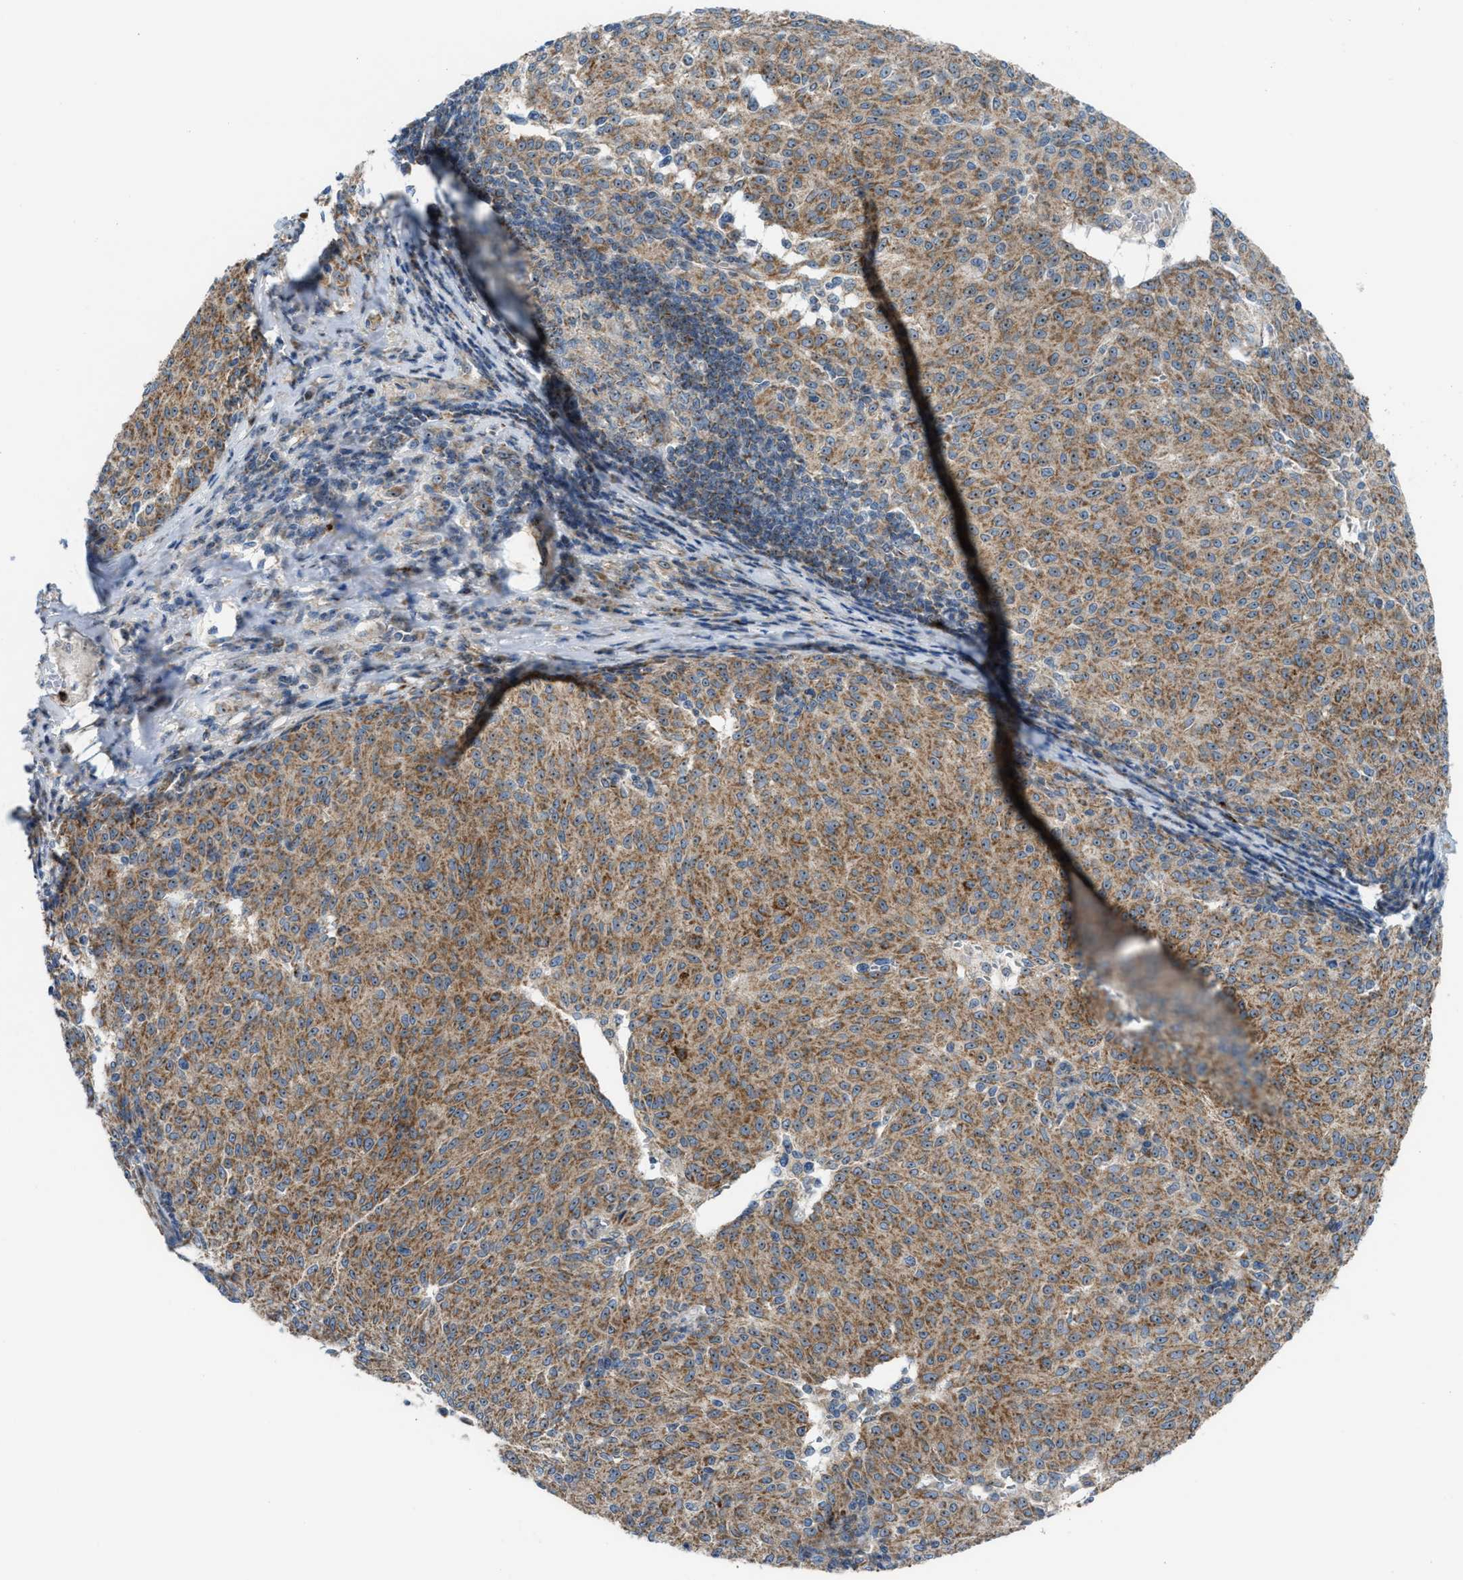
{"staining": {"intensity": "moderate", "quantity": ">75%", "location": "cytoplasmic/membranous,nuclear"}, "tissue": "melanoma", "cell_type": "Tumor cells", "image_type": "cancer", "snomed": [{"axis": "morphology", "description": "Malignant melanoma, NOS"}, {"axis": "topography", "description": "Skin"}], "caption": "A photomicrograph showing moderate cytoplasmic/membranous and nuclear staining in approximately >75% of tumor cells in malignant melanoma, as visualized by brown immunohistochemical staining.", "gene": "TPH1", "patient": {"sex": "female", "age": 72}}